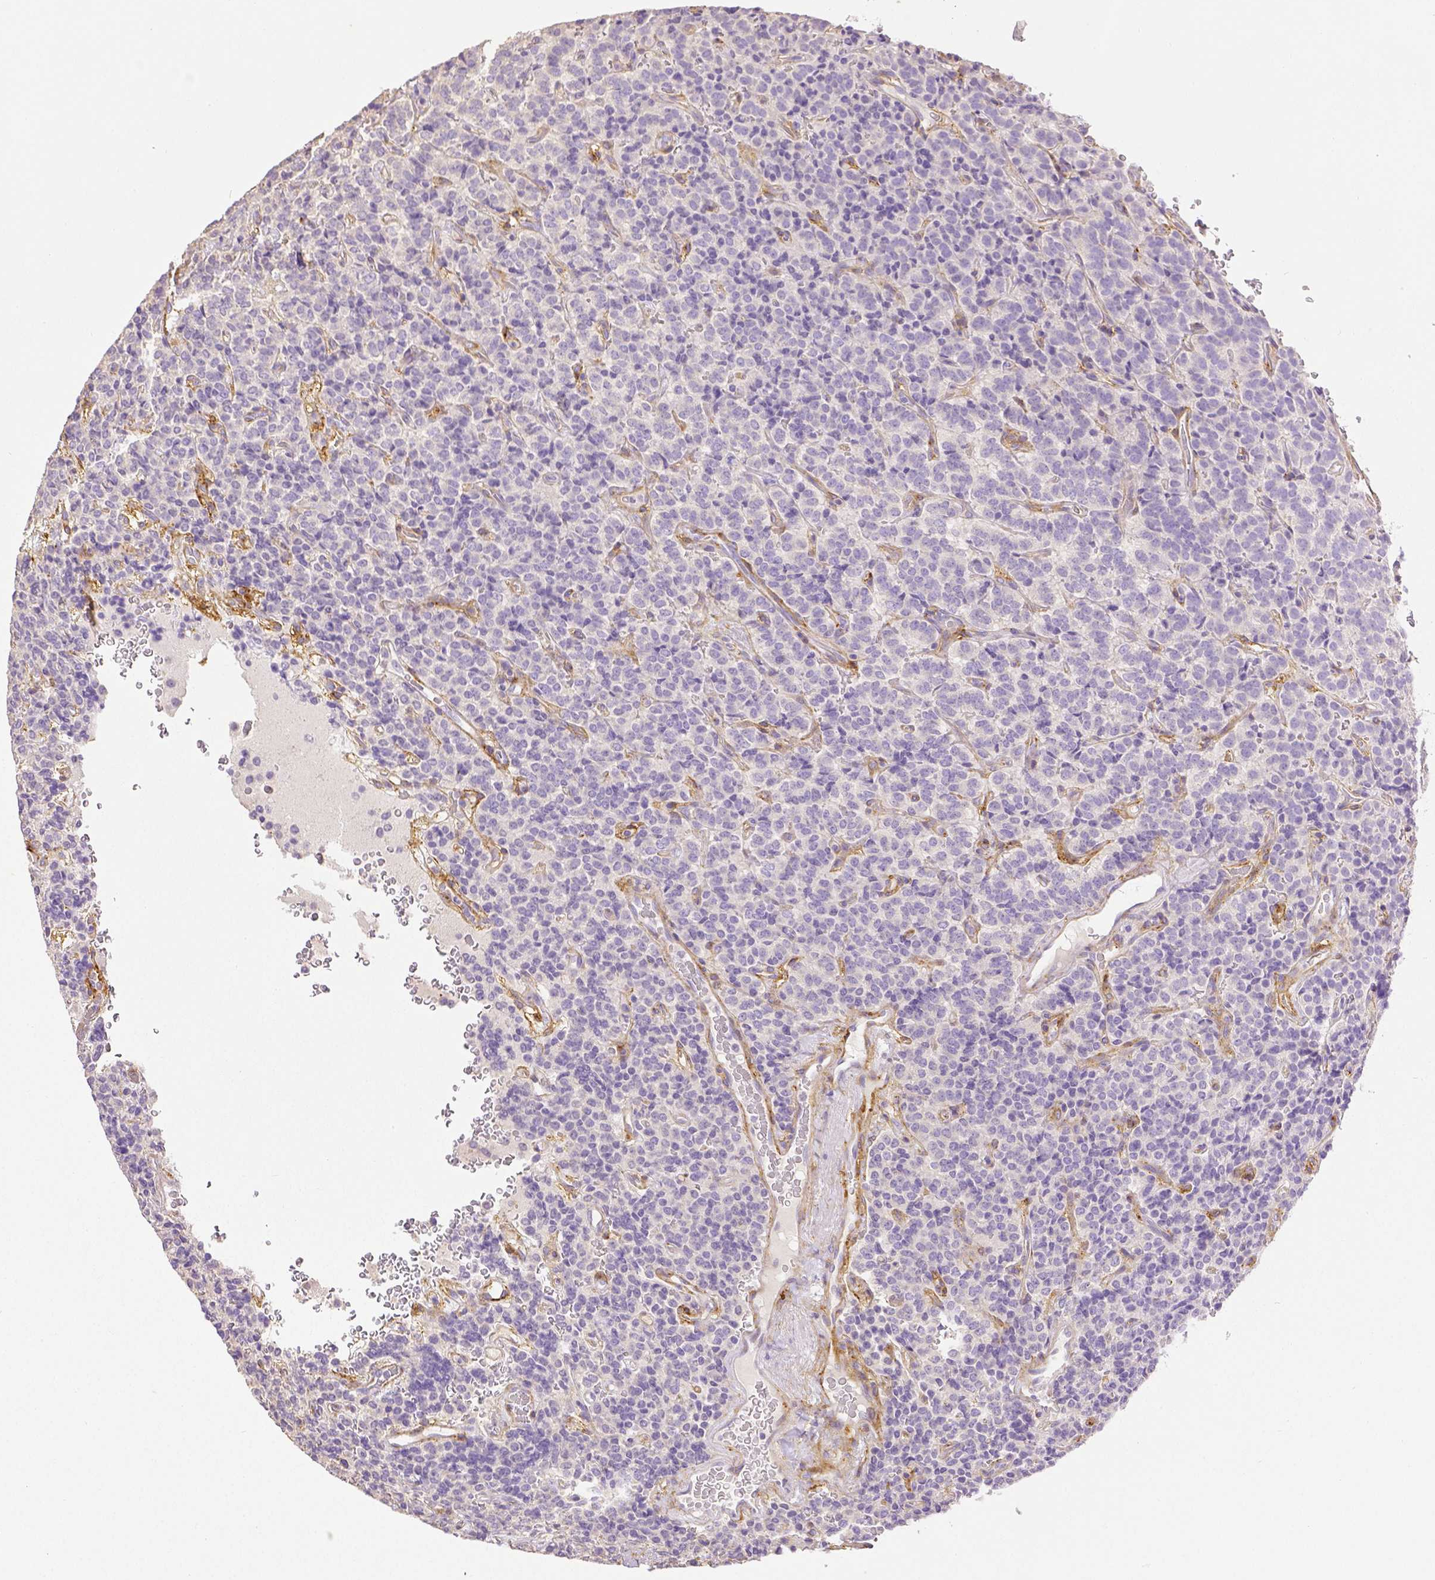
{"staining": {"intensity": "negative", "quantity": "none", "location": "none"}, "tissue": "carcinoid", "cell_type": "Tumor cells", "image_type": "cancer", "snomed": [{"axis": "morphology", "description": "Carcinoid, malignant, NOS"}, {"axis": "topography", "description": "Pancreas"}], "caption": "Immunohistochemistry photomicrograph of human carcinoid stained for a protein (brown), which displays no positivity in tumor cells.", "gene": "THY1", "patient": {"sex": "male", "age": 36}}